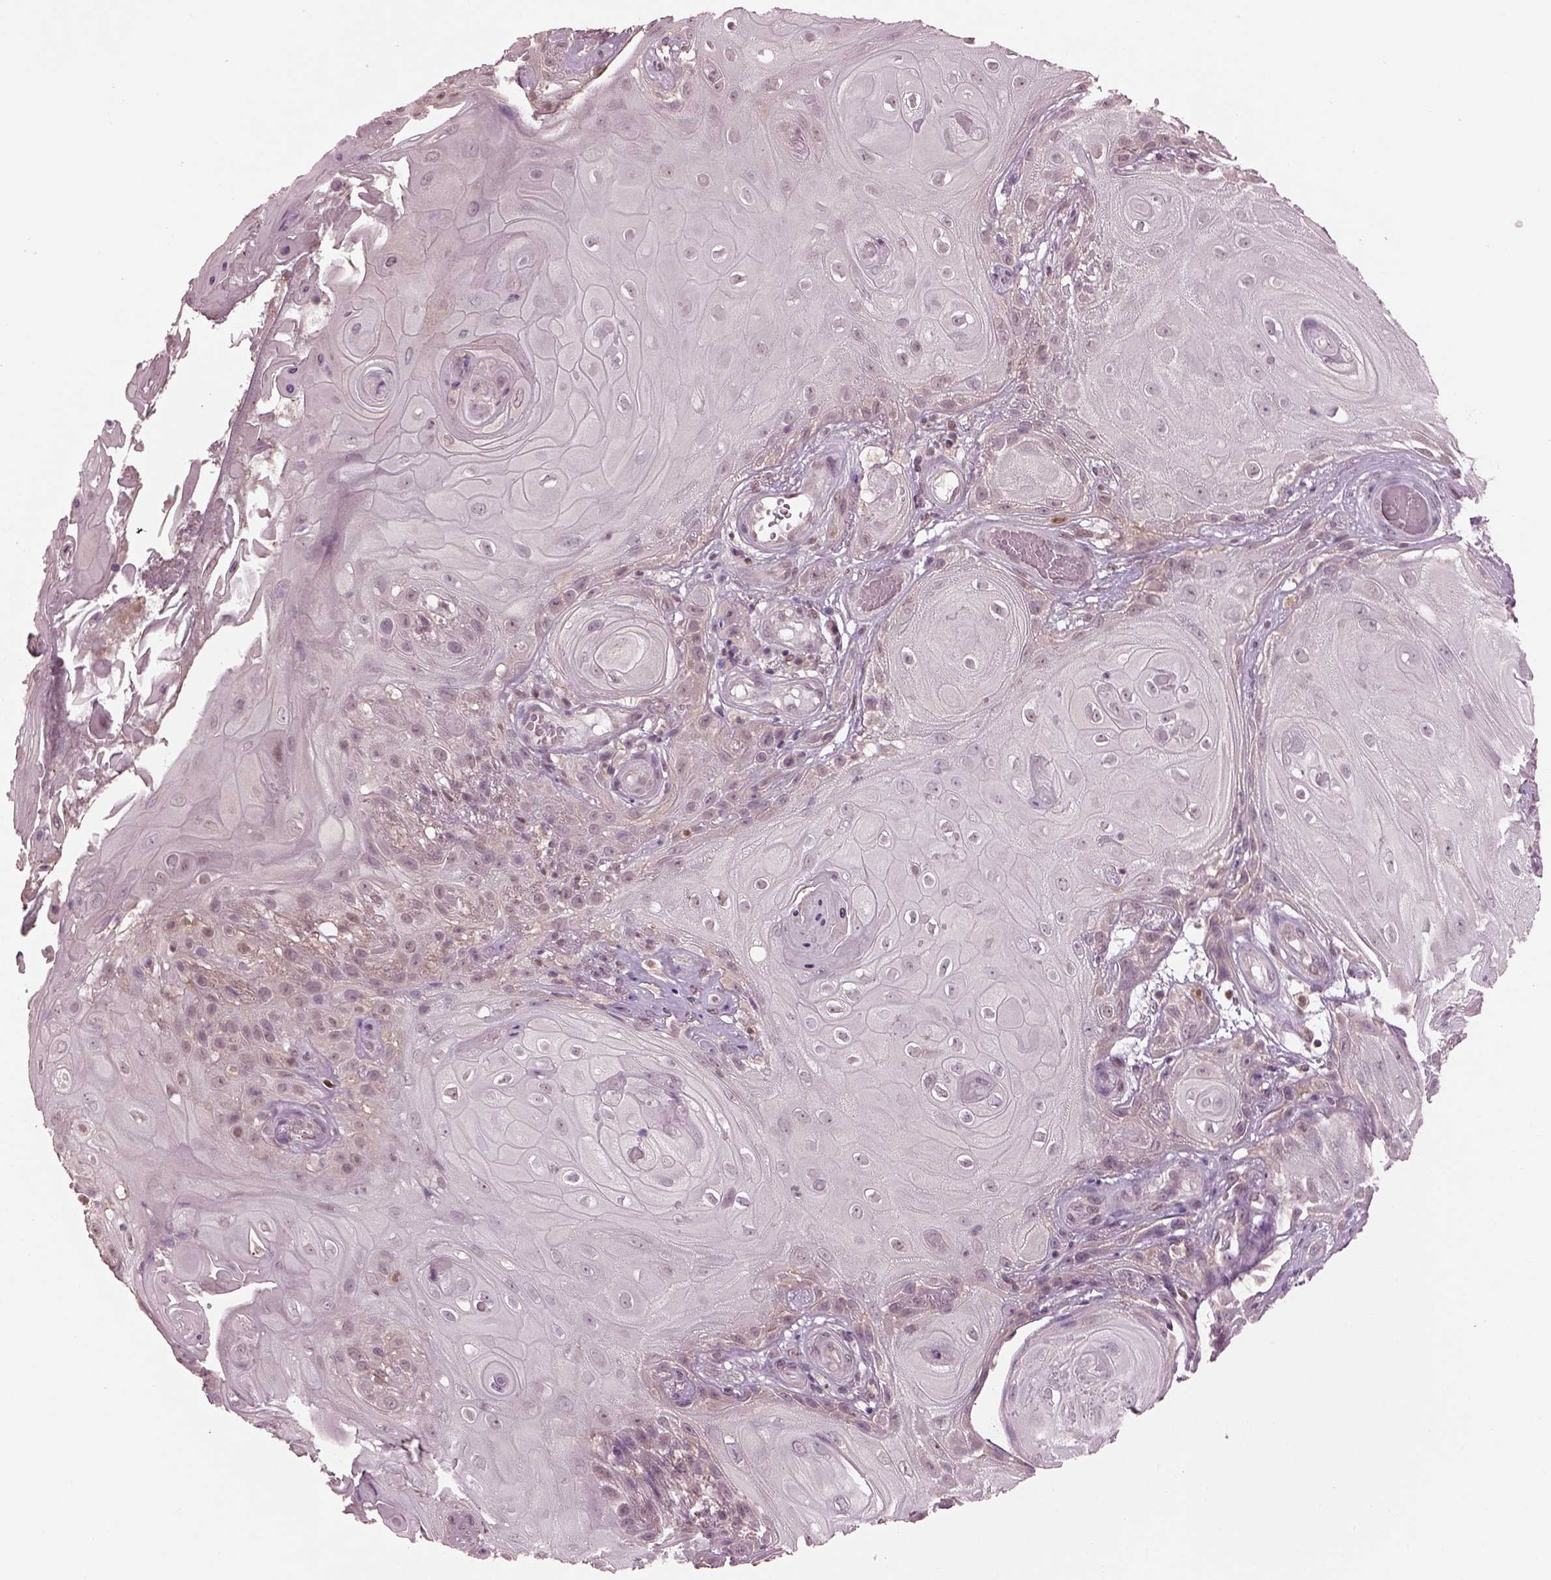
{"staining": {"intensity": "negative", "quantity": "none", "location": "none"}, "tissue": "skin cancer", "cell_type": "Tumor cells", "image_type": "cancer", "snomed": [{"axis": "morphology", "description": "Squamous cell carcinoma, NOS"}, {"axis": "topography", "description": "Skin"}], "caption": "Photomicrograph shows no significant protein expression in tumor cells of skin squamous cell carcinoma.", "gene": "SRI", "patient": {"sex": "male", "age": 62}}